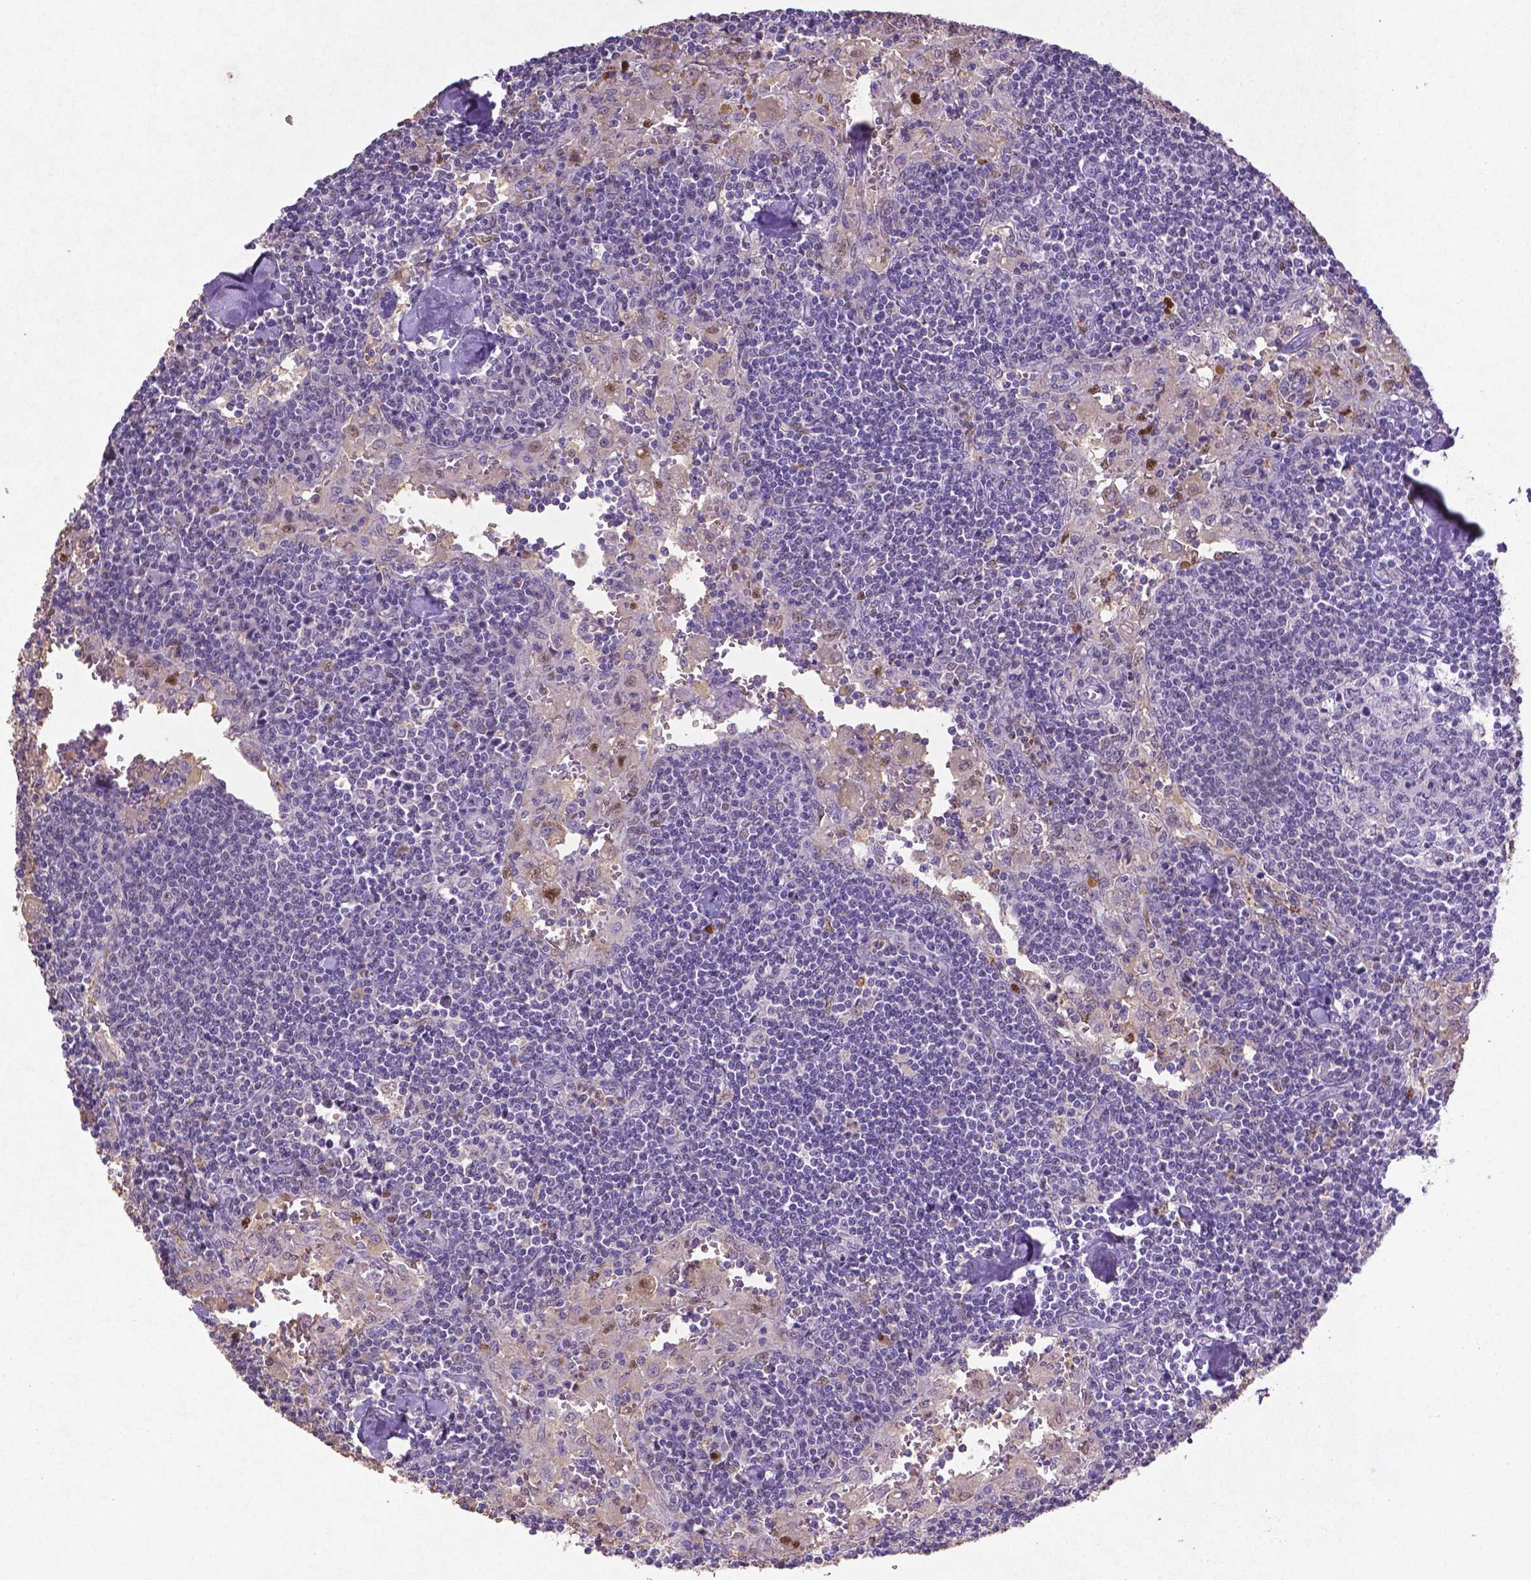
{"staining": {"intensity": "strong", "quantity": "<25%", "location": "nuclear"}, "tissue": "lymph node", "cell_type": "Germinal center cells", "image_type": "normal", "snomed": [{"axis": "morphology", "description": "Normal tissue, NOS"}, {"axis": "topography", "description": "Lymph node"}], "caption": "Immunohistochemistry staining of unremarkable lymph node, which shows medium levels of strong nuclear positivity in approximately <25% of germinal center cells indicating strong nuclear protein expression. The staining was performed using DAB (3,3'-diaminobenzidine) (brown) for protein detection and nuclei were counterstained in hematoxylin (blue).", "gene": "CDKN1A", "patient": {"sex": "male", "age": 55}}